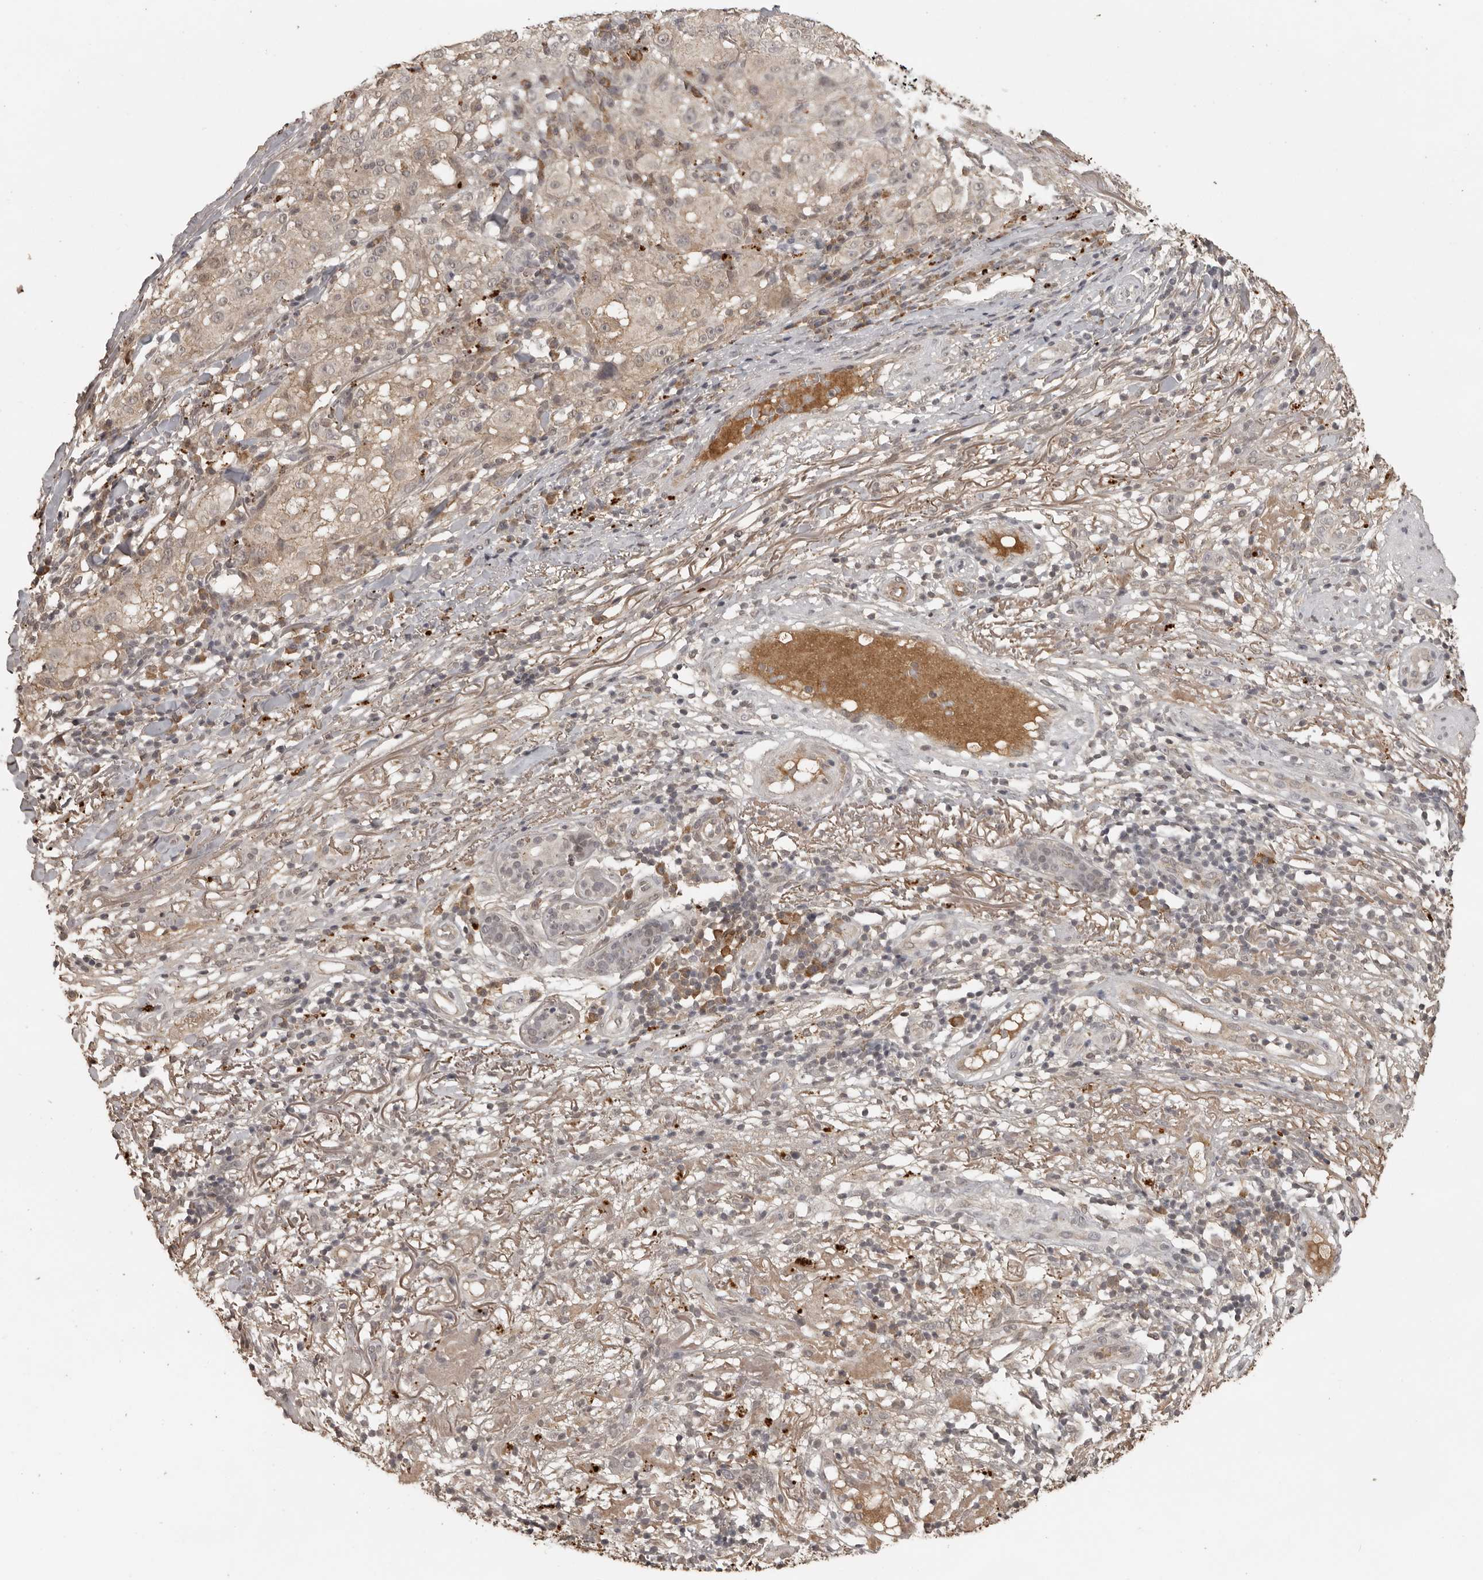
{"staining": {"intensity": "weak", "quantity": "<25%", "location": "cytoplasmic/membranous"}, "tissue": "melanoma", "cell_type": "Tumor cells", "image_type": "cancer", "snomed": [{"axis": "morphology", "description": "Necrosis, NOS"}, {"axis": "morphology", "description": "Malignant melanoma, NOS"}, {"axis": "topography", "description": "Skin"}], "caption": "Melanoma stained for a protein using immunohistochemistry reveals no expression tumor cells.", "gene": "CTF1", "patient": {"sex": "female", "age": 87}}